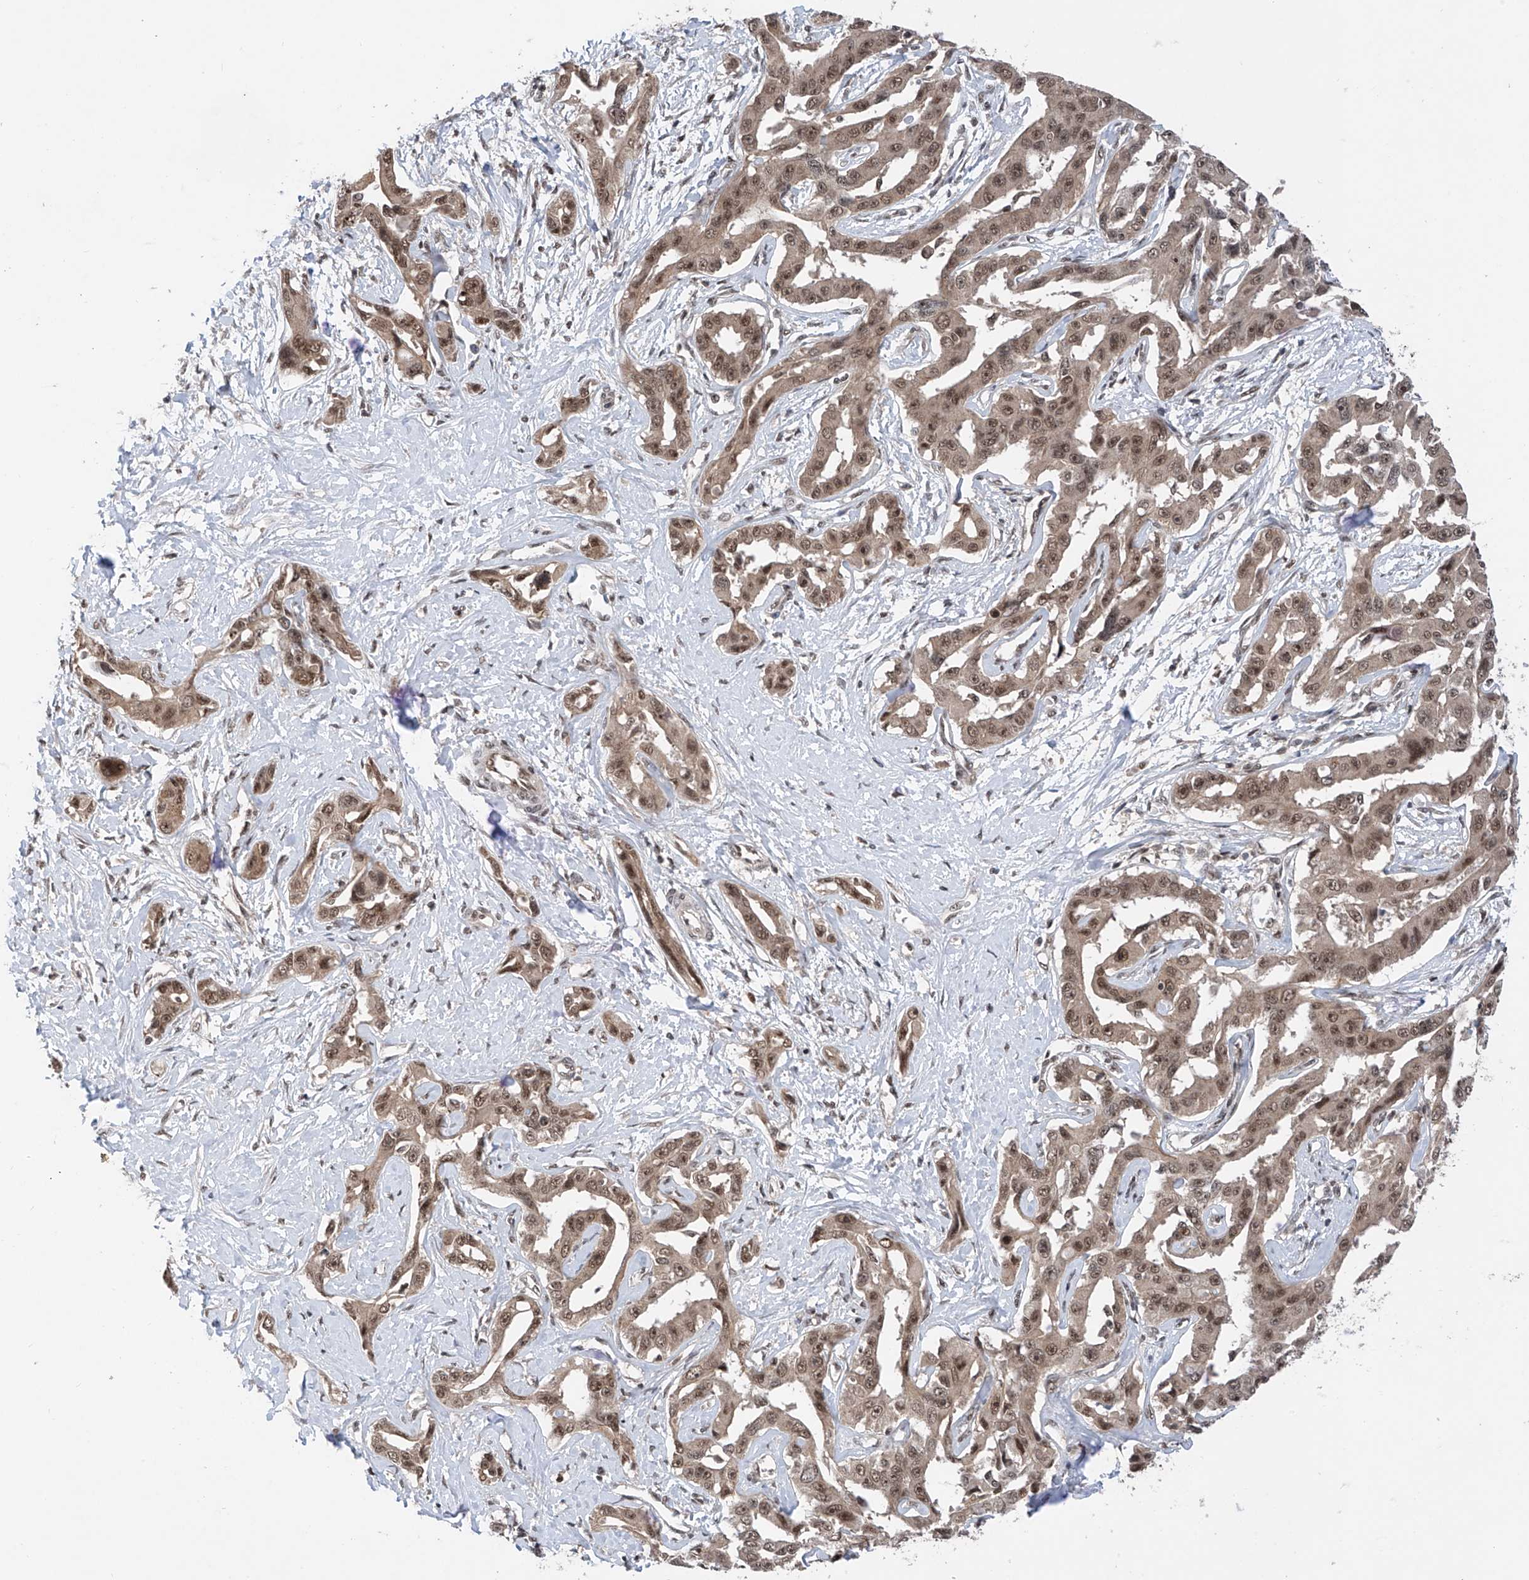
{"staining": {"intensity": "moderate", "quantity": ">75%", "location": "cytoplasmic/membranous,nuclear"}, "tissue": "liver cancer", "cell_type": "Tumor cells", "image_type": "cancer", "snomed": [{"axis": "morphology", "description": "Cholangiocarcinoma"}, {"axis": "topography", "description": "Liver"}], "caption": "This photomicrograph reveals IHC staining of cholangiocarcinoma (liver), with medium moderate cytoplasmic/membranous and nuclear positivity in about >75% of tumor cells.", "gene": "RPAIN", "patient": {"sex": "male", "age": 59}}